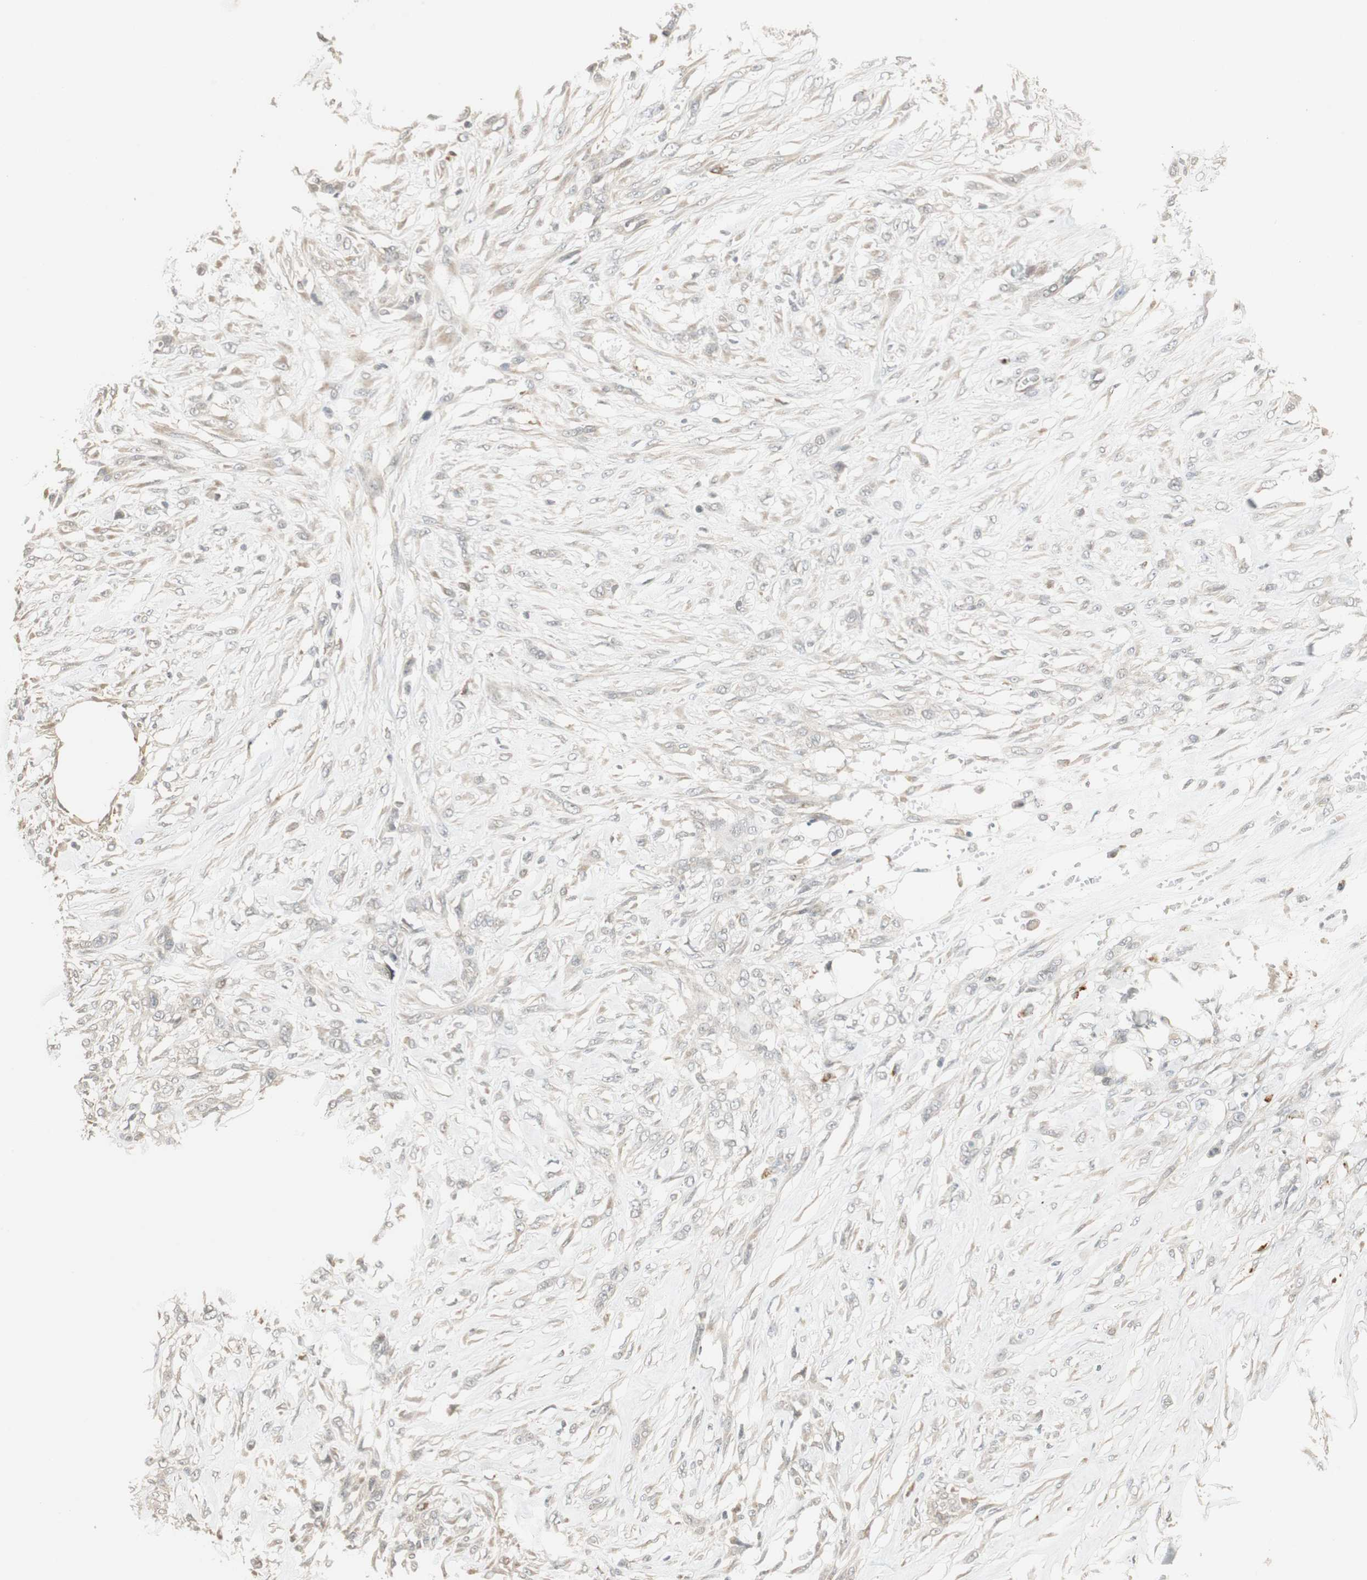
{"staining": {"intensity": "negative", "quantity": "none", "location": "none"}, "tissue": "skin cancer", "cell_type": "Tumor cells", "image_type": "cancer", "snomed": [{"axis": "morphology", "description": "Squamous cell carcinoma, NOS"}, {"axis": "topography", "description": "Skin"}], "caption": "Tumor cells are negative for protein expression in human squamous cell carcinoma (skin).", "gene": "SNX4", "patient": {"sex": "female", "age": 59}}